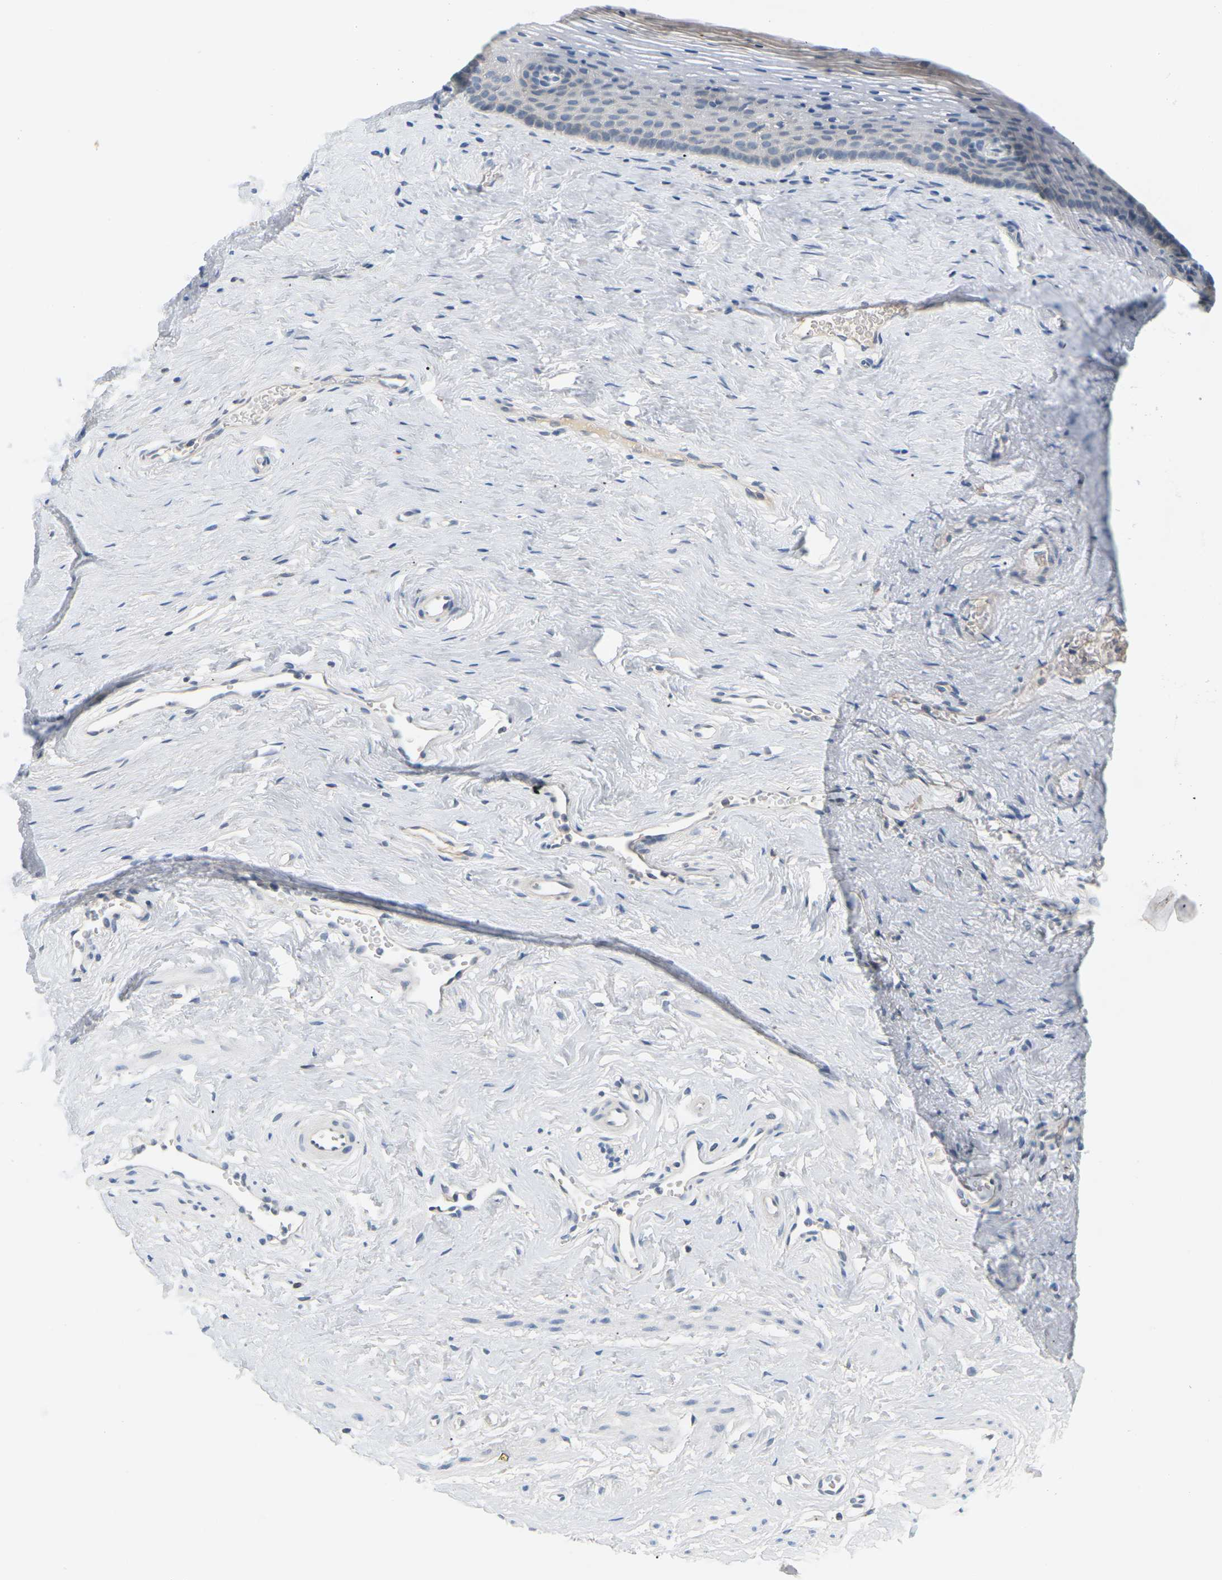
{"staining": {"intensity": "negative", "quantity": "none", "location": "none"}, "tissue": "vagina", "cell_type": "Squamous epithelial cells", "image_type": "normal", "snomed": [{"axis": "morphology", "description": "Normal tissue, NOS"}, {"axis": "topography", "description": "Vagina"}], "caption": "This is an IHC photomicrograph of benign human vagina. There is no staining in squamous epithelial cells.", "gene": "EVA1C", "patient": {"sex": "female", "age": 32}}